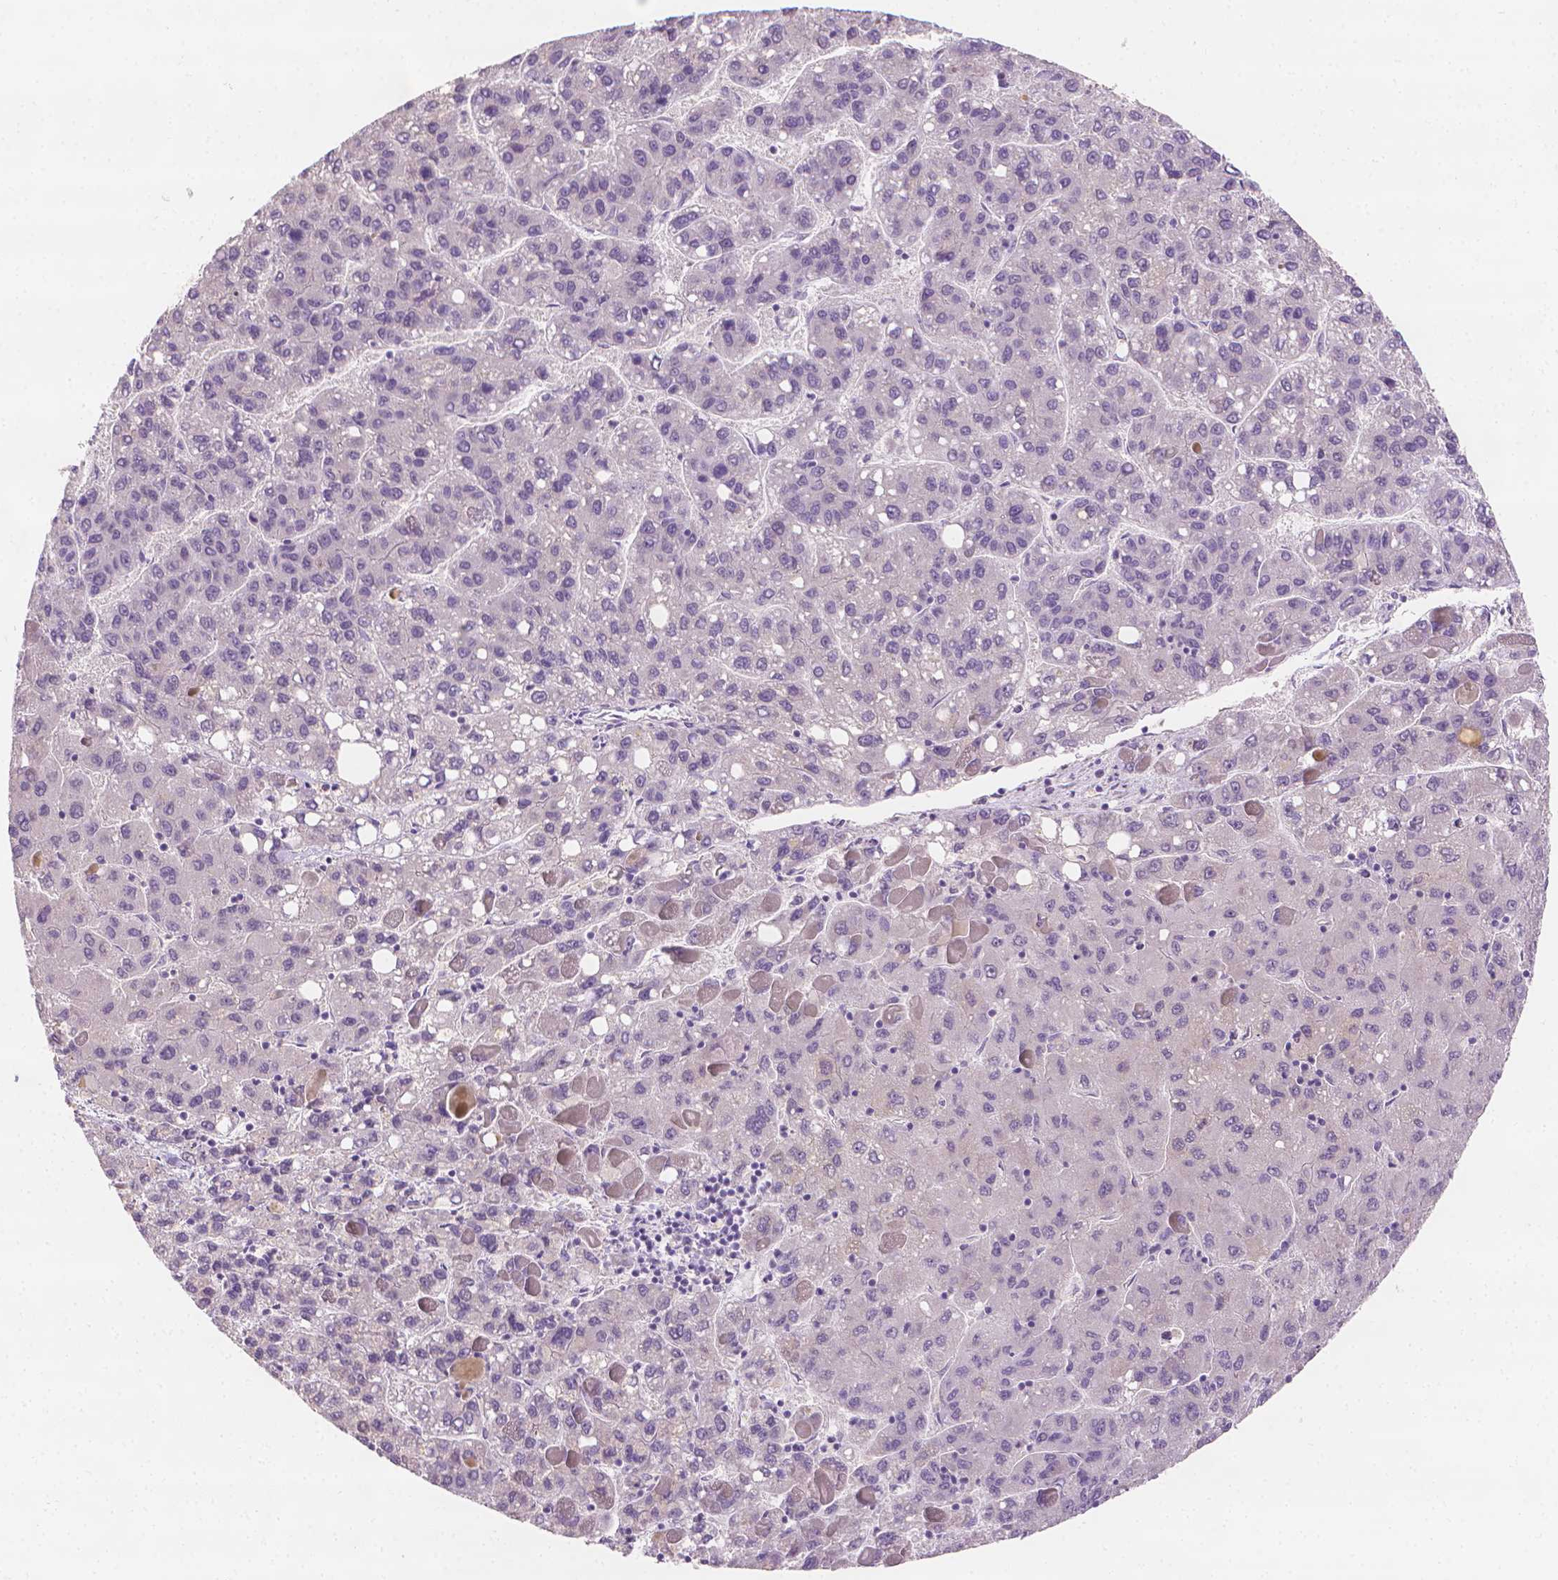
{"staining": {"intensity": "negative", "quantity": "none", "location": "none"}, "tissue": "liver cancer", "cell_type": "Tumor cells", "image_type": "cancer", "snomed": [{"axis": "morphology", "description": "Carcinoma, Hepatocellular, NOS"}, {"axis": "topography", "description": "Liver"}], "caption": "A high-resolution histopathology image shows IHC staining of liver hepatocellular carcinoma, which demonstrates no significant expression in tumor cells.", "gene": "FASN", "patient": {"sex": "female", "age": 82}}